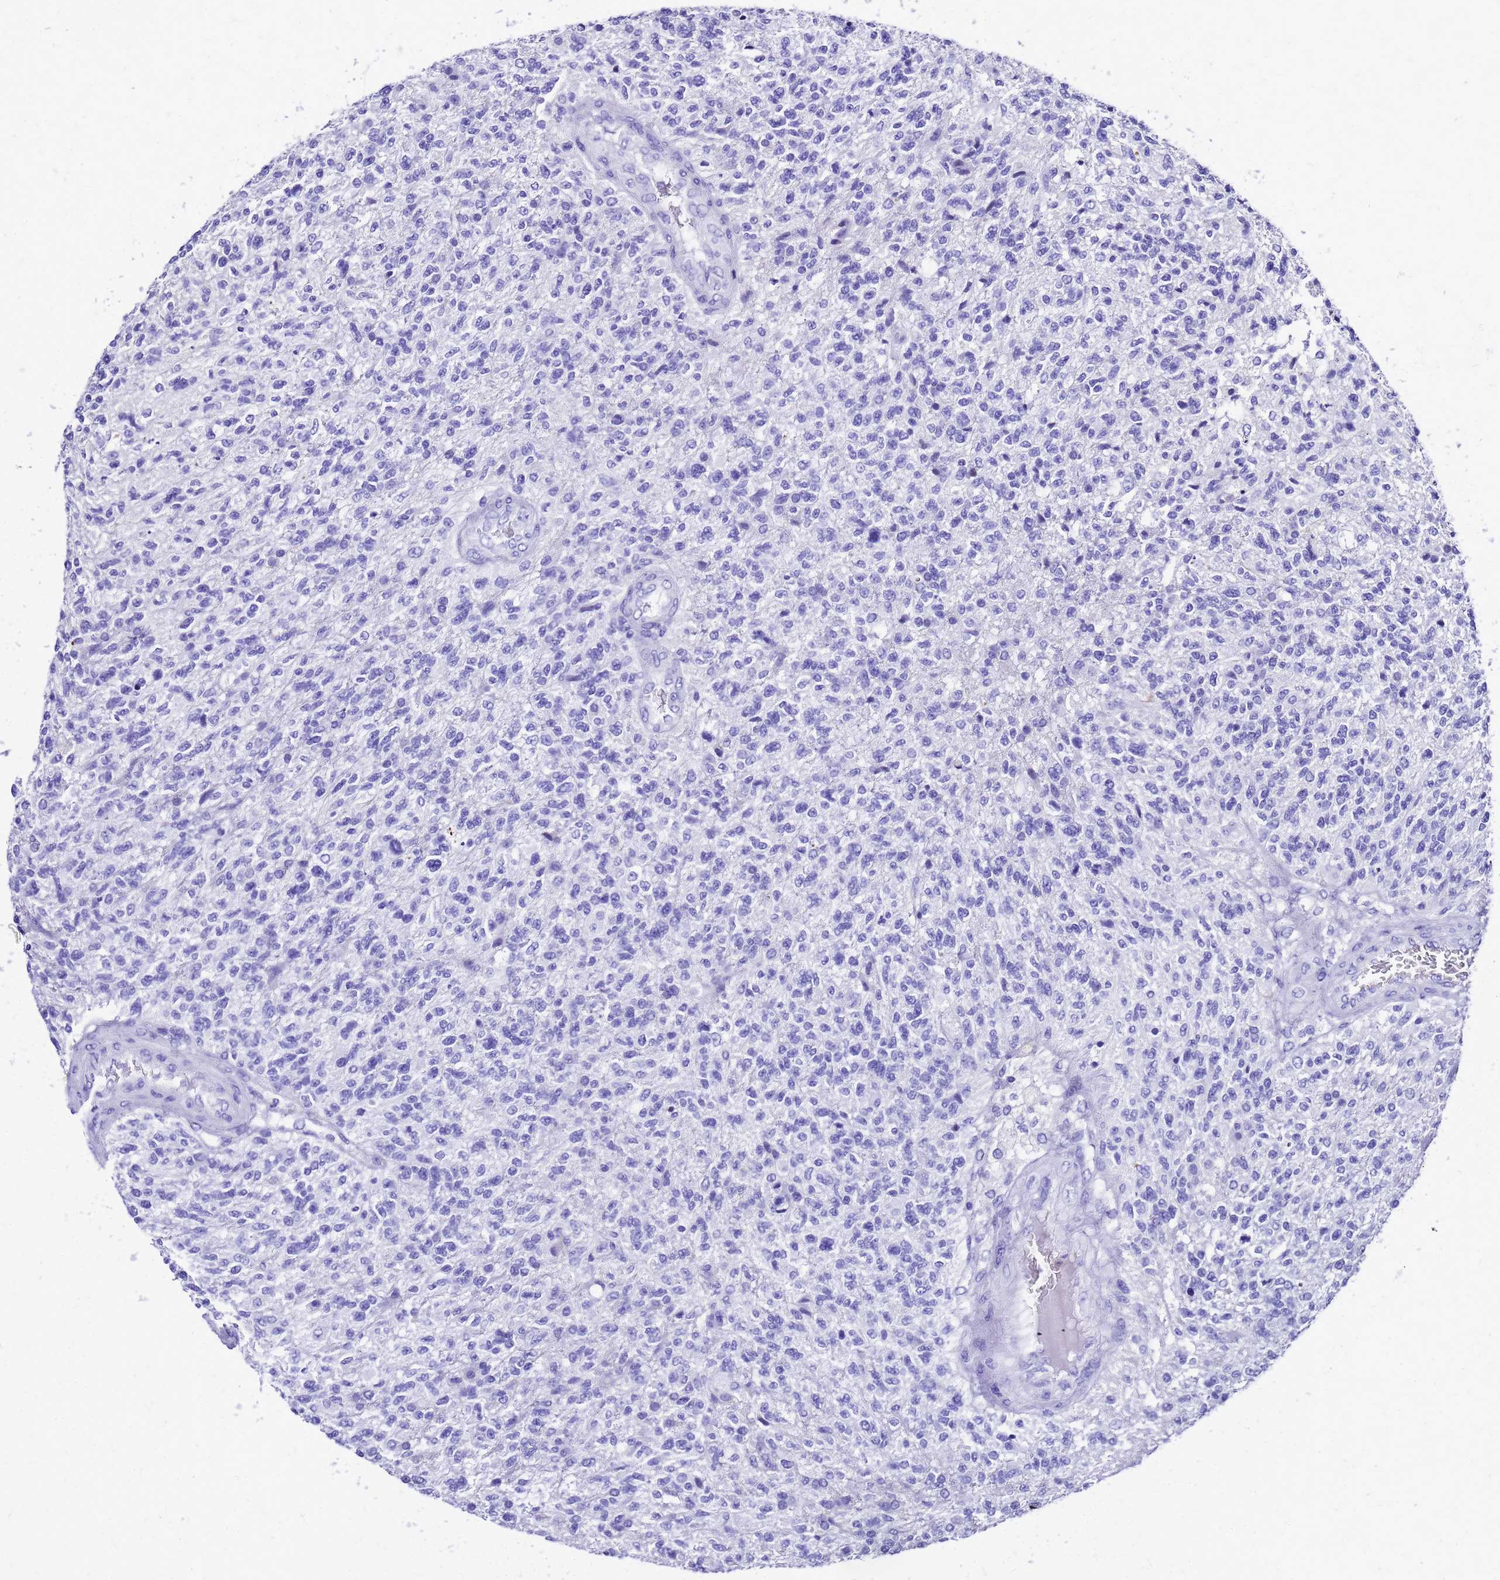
{"staining": {"intensity": "negative", "quantity": "none", "location": "none"}, "tissue": "glioma", "cell_type": "Tumor cells", "image_type": "cancer", "snomed": [{"axis": "morphology", "description": "Glioma, malignant, High grade"}, {"axis": "topography", "description": "Brain"}], "caption": "Immunohistochemistry (IHC) photomicrograph of human glioma stained for a protein (brown), which shows no expression in tumor cells. (DAB immunohistochemistry, high magnification).", "gene": "SMIM21", "patient": {"sex": "male", "age": 56}}